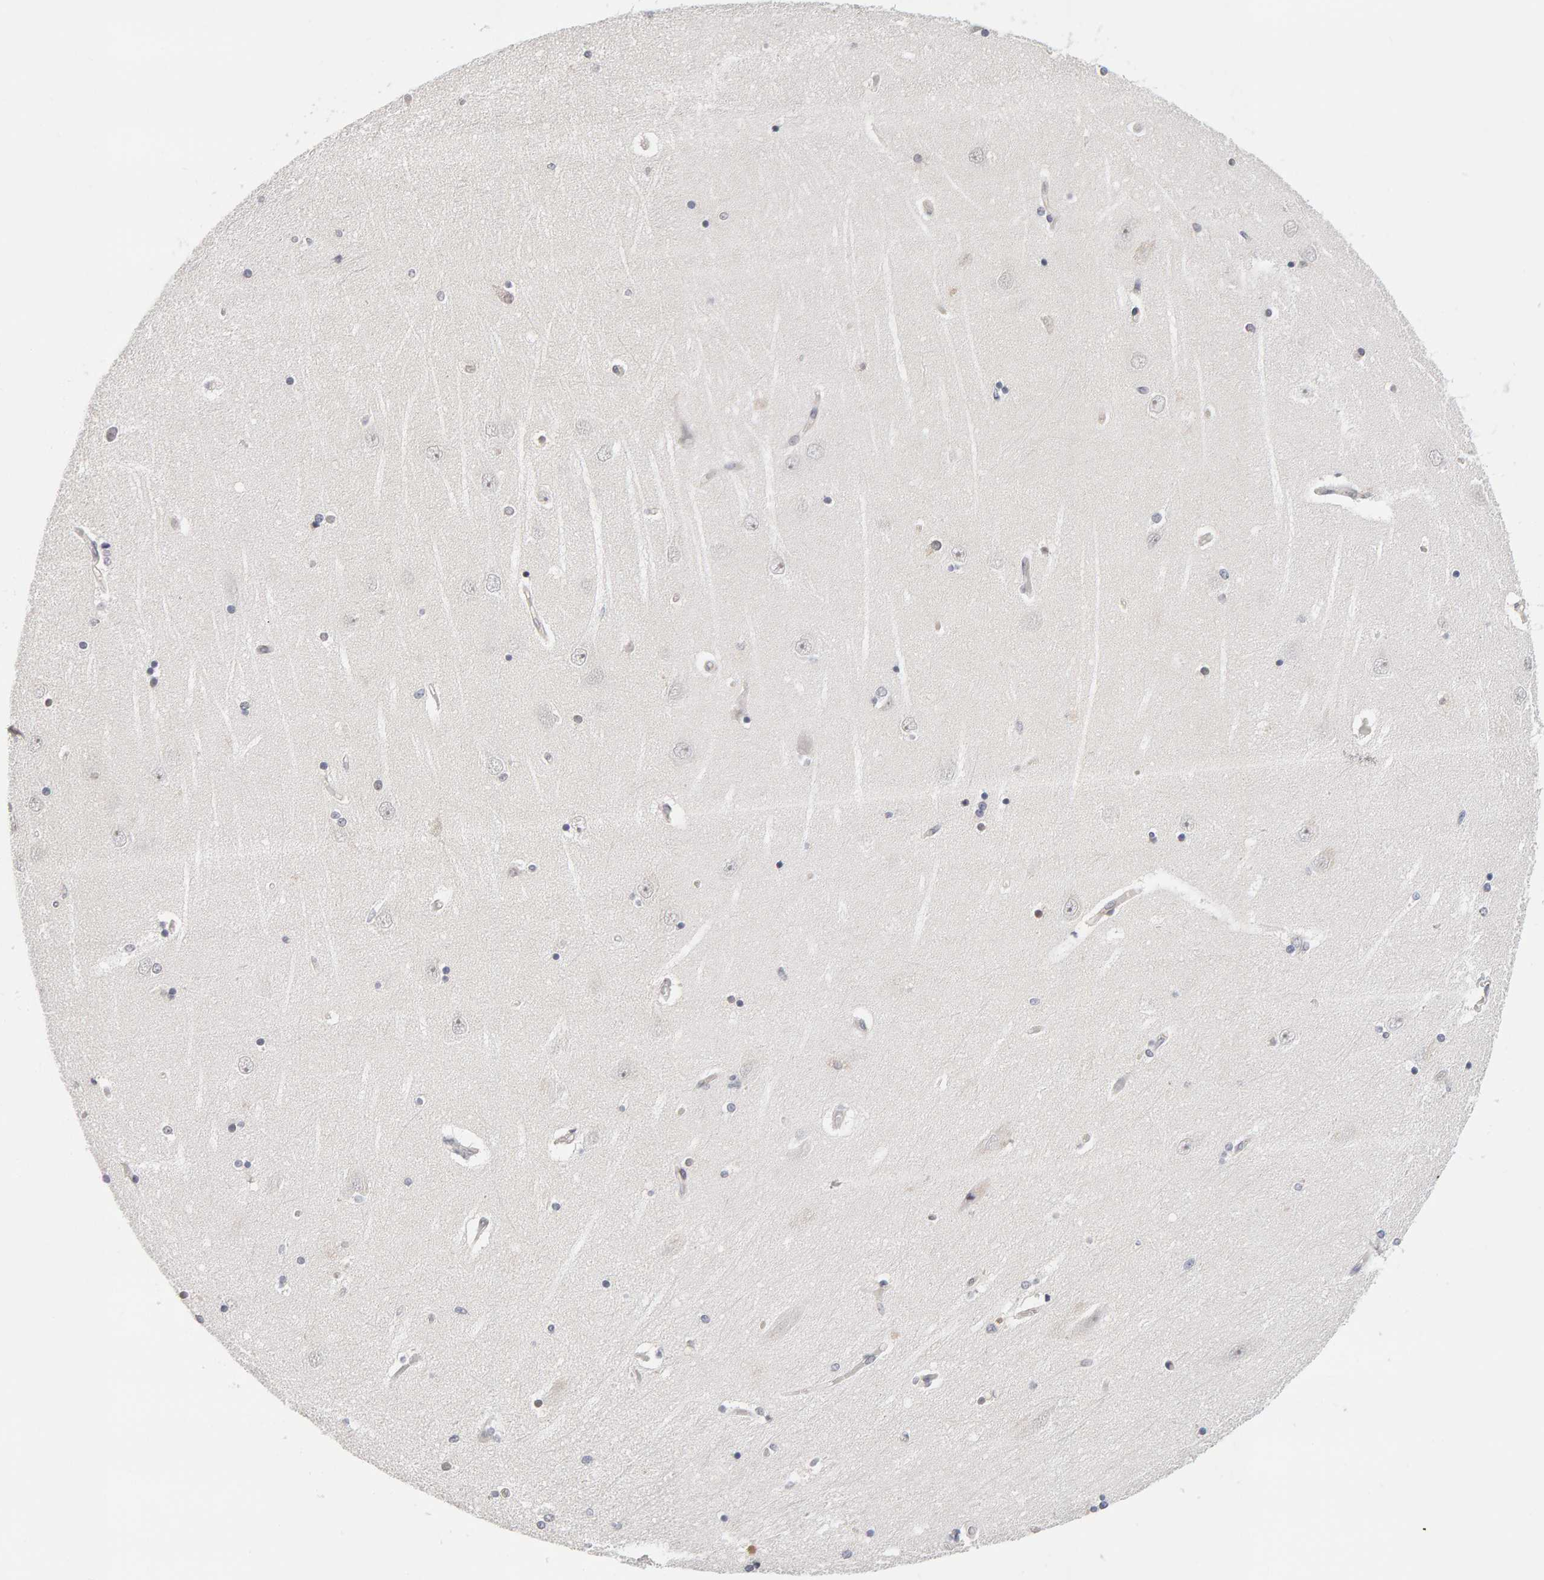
{"staining": {"intensity": "weak", "quantity": "<25%", "location": "nuclear"}, "tissue": "hippocampus", "cell_type": "Glial cells", "image_type": "normal", "snomed": [{"axis": "morphology", "description": "Normal tissue, NOS"}, {"axis": "topography", "description": "Hippocampus"}], "caption": "Normal hippocampus was stained to show a protein in brown. There is no significant positivity in glial cells. The staining was performed using DAB (3,3'-diaminobenzidine) to visualize the protein expression in brown, while the nuclei were stained in blue with hematoxylin (Magnification: 20x).", "gene": "HNF4A", "patient": {"sex": "female", "age": 54}}